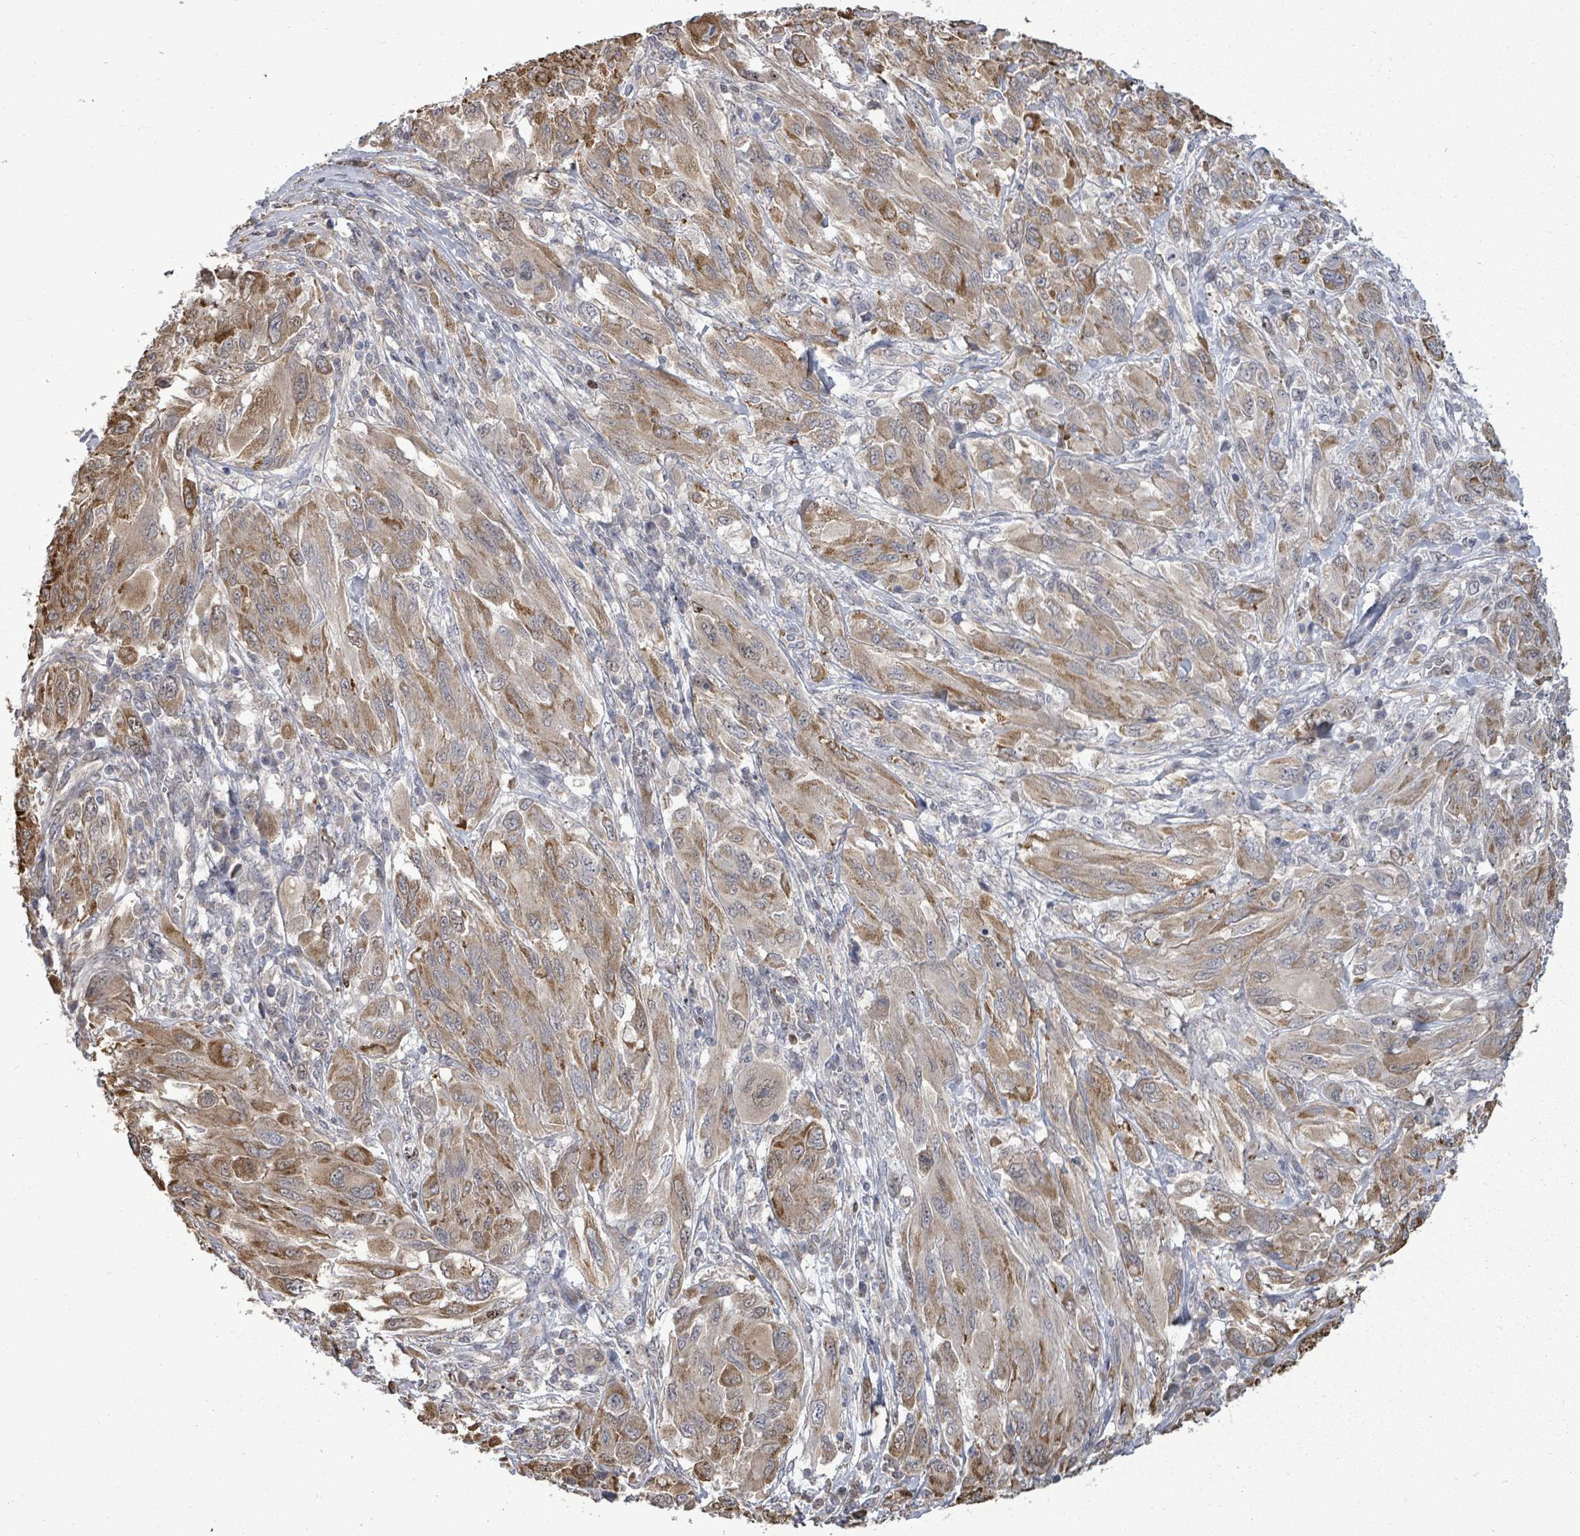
{"staining": {"intensity": "moderate", "quantity": ">75%", "location": "cytoplasmic/membranous"}, "tissue": "melanoma", "cell_type": "Tumor cells", "image_type": "cancer", "snomed": [{"axis": "morphology", "description": "Malignant melanoma, NOS"}, {"axis": "topography", "description": "Skin"}], "caption": "This histopathology image demonstrates IHC staining of human malignant melanoma, with medium moderate cytoplasmic/membranous staining in approximately >75% of tumor cells.", "gene": "PAPSS1", "patient": {"sex": "female", "age": 91}}